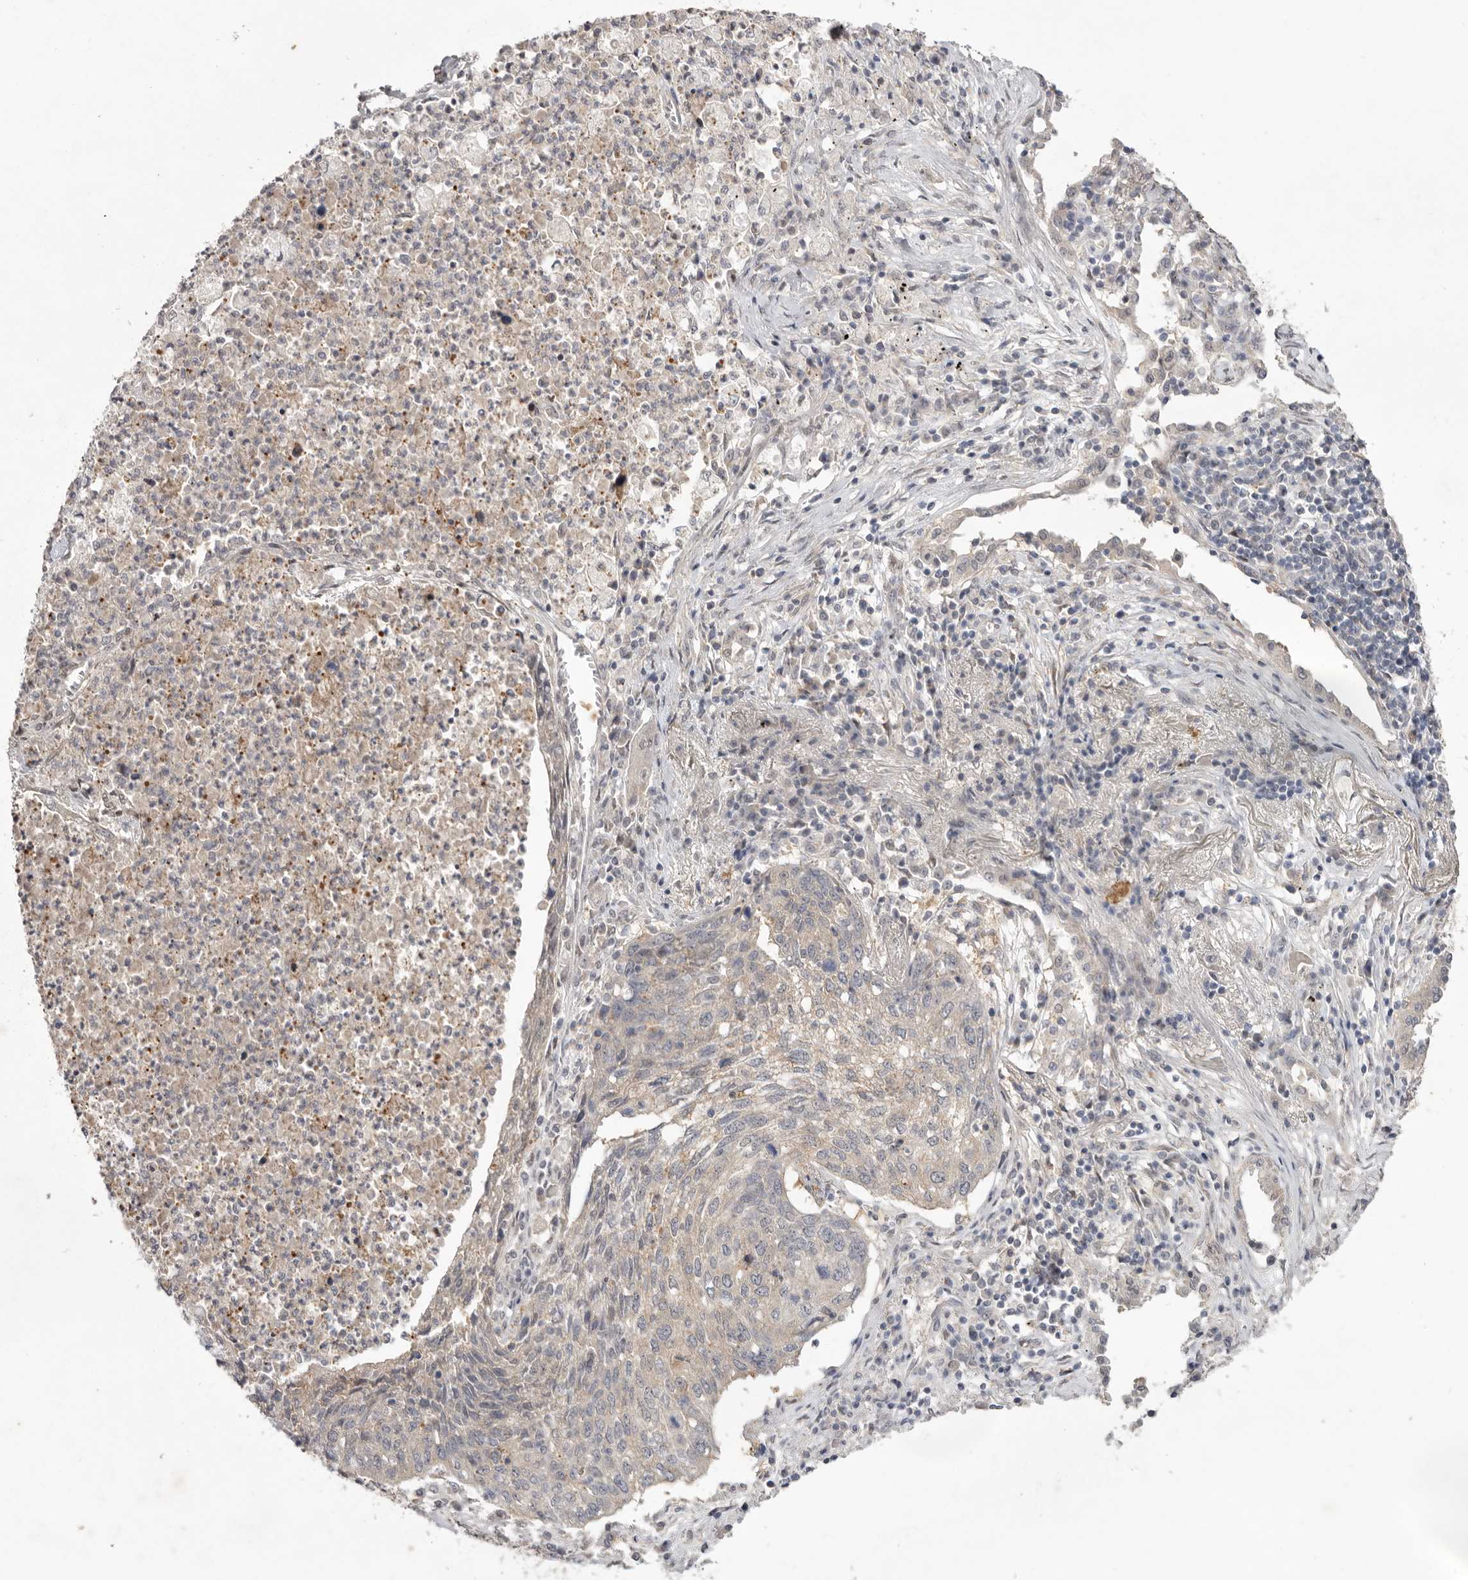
{"staining": {"intensity": "weak", "quantity": "<25%", "location": "cytoplasmic/membranous"}, "tissue": "lung cancer", "cell_type": "Tumor cells", "image_type": "cancer", "snomed": [{"axis": "morphology", "description": "Squamous cell carcinoma, NOS"}, {"axis": "topography", "description": "Lung"}], "caption": "Immunohistochemical staining of human lung cancer displays no significant expression in tumor cells.", "gene": "TADA1", "patient": {"sex": "female", "age": 63}}